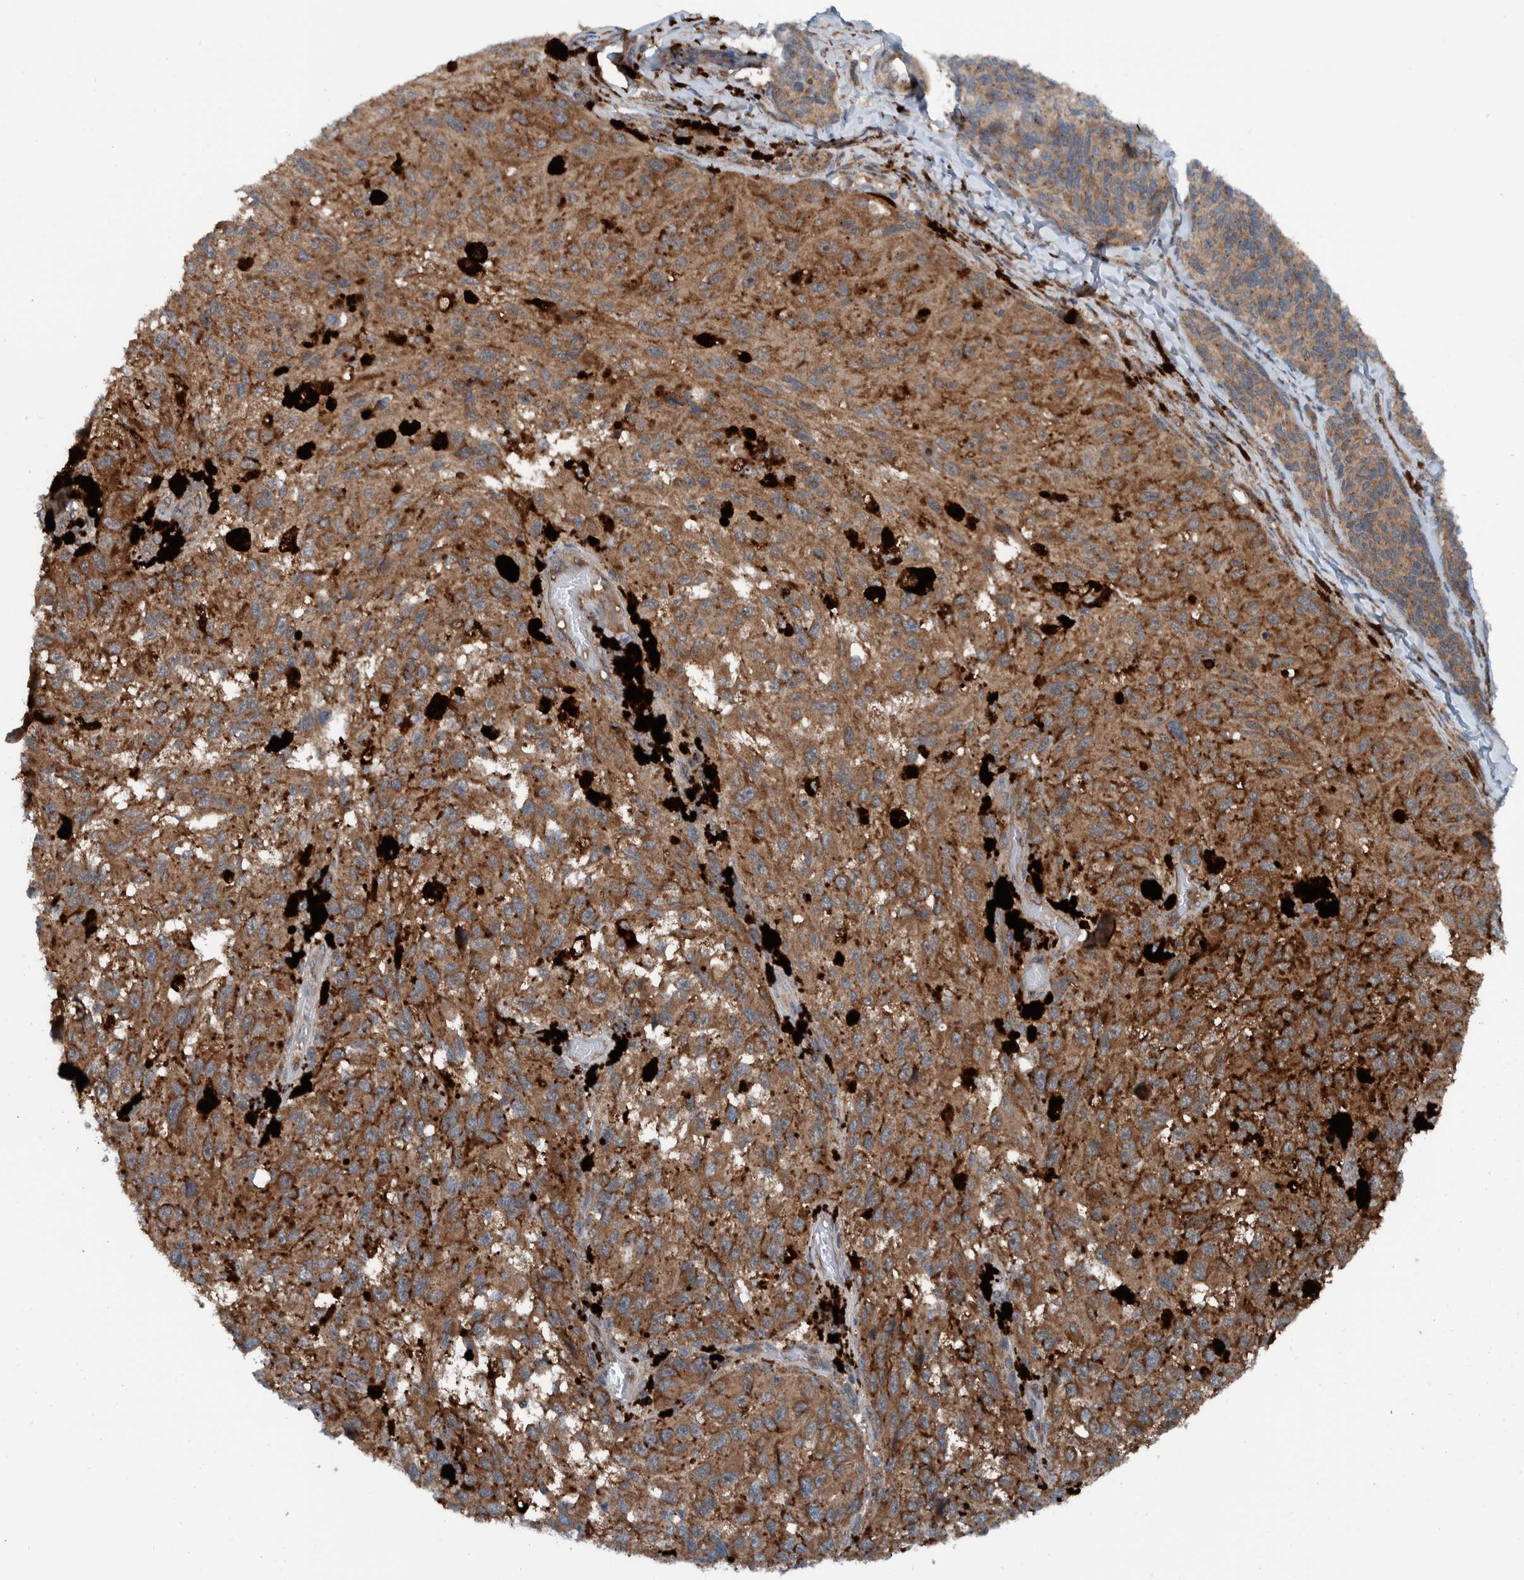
{"staining": {"intensity": "moderate", "quantity": ">75%", "location": "cytoplasmic/membranous"}, "tissue": "melanoma", "cell_type": "Tumor cells", "image_type": "cancer", "snomed": [{"axis": "morphology", "description": "Malignant melanoma, NOS"}, {"axis": "topography", "description": "Skin"}], "caption": "IHC staining of melanoma, which shows medium levels of moderate cytoplasmic/membranous positivity in about >75% of tumor cells indicating moderate cytoplasmic/membranous protein staining. The staining was performed using DAB (brown) for protein detection and nuclei were counterstained in hematoxylin (blue).", "gene": "CUEDC1", "patient": {"sex": "female", "age": 73}}